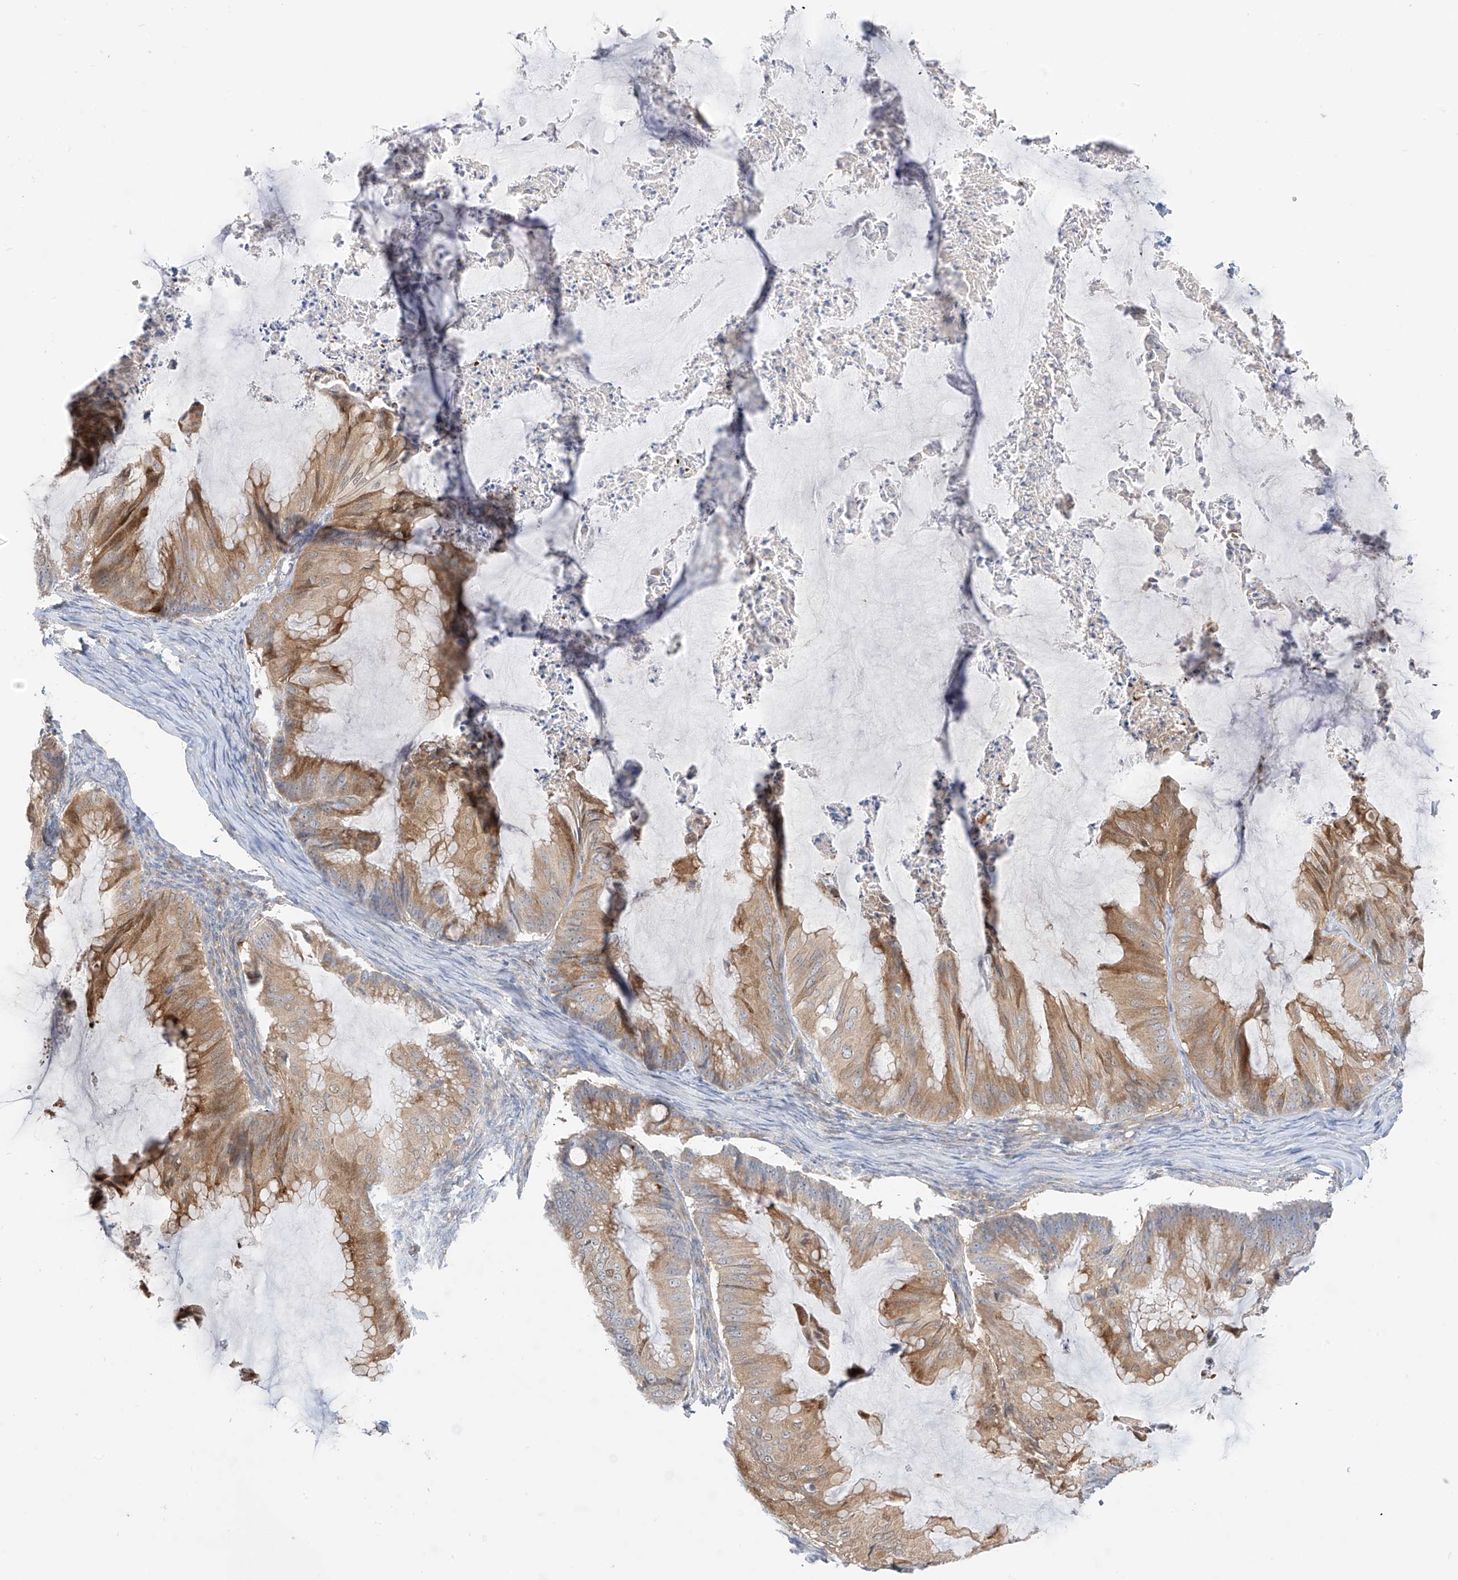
{"staining": {"intensity": "moderate", "quantity": ">75%", "location": "cytoplasmic/membranous"}, "tissue": "ovarian cancer", "cell_type": "Tumor cells", "image_type": "cancer", "snomed": [{"axis": "morphology", "description": "Cystadenocarcinoma, mucinous, NOS"}, {"axis": "topography", "description": "Ovary"}], "caption": "DAB (3,3'-diaminobenzidine) immunohistochemical staining of mucinous cystadenocarcinoma (ovarian) displays moderate cytoplasmic/membranous protein expression in approximately >75% of tumor cells.", "gene": "SYTL3", "patient": {"sex": "female", "age": 71}}